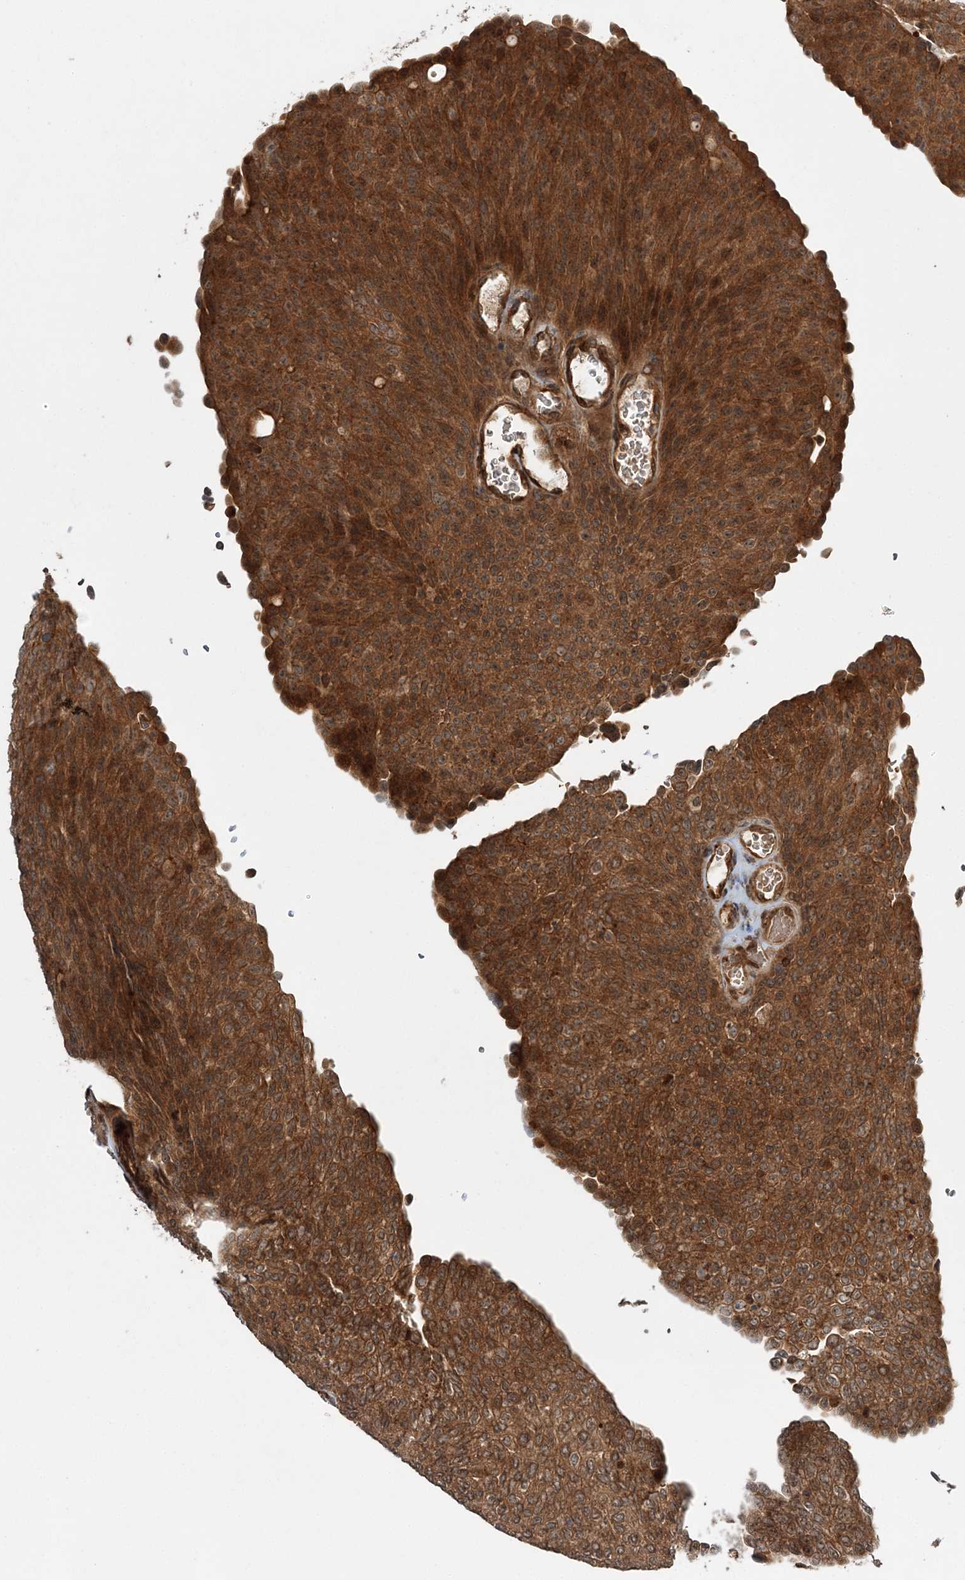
{"staining": {"intensity": "strong", "quantity": ">75%", "location": "cytoplasmic/membranous"}, "tissue": "urothelial cancer", "cell_type": "Tumor cells", "image_type": "cancer", "snomed": [{"axis": "morphology", "description": "Urothelial carcinoma, Low grade"}, {"axis": "topography", "description": "Urinary bladder"}], "caption": "Immunohistochemistry histopathology image of neoplastic tissue: low-grade urothelial carcinoma stained using IHC reveals high levels of strong protein expression localized specifically in the cytoplasmic/membranous of tumor cells, appearing as a cytoplasmic/membranous brown color.", "gene": "UBTD2", "patient": {"sex": "female", "age": 79}}